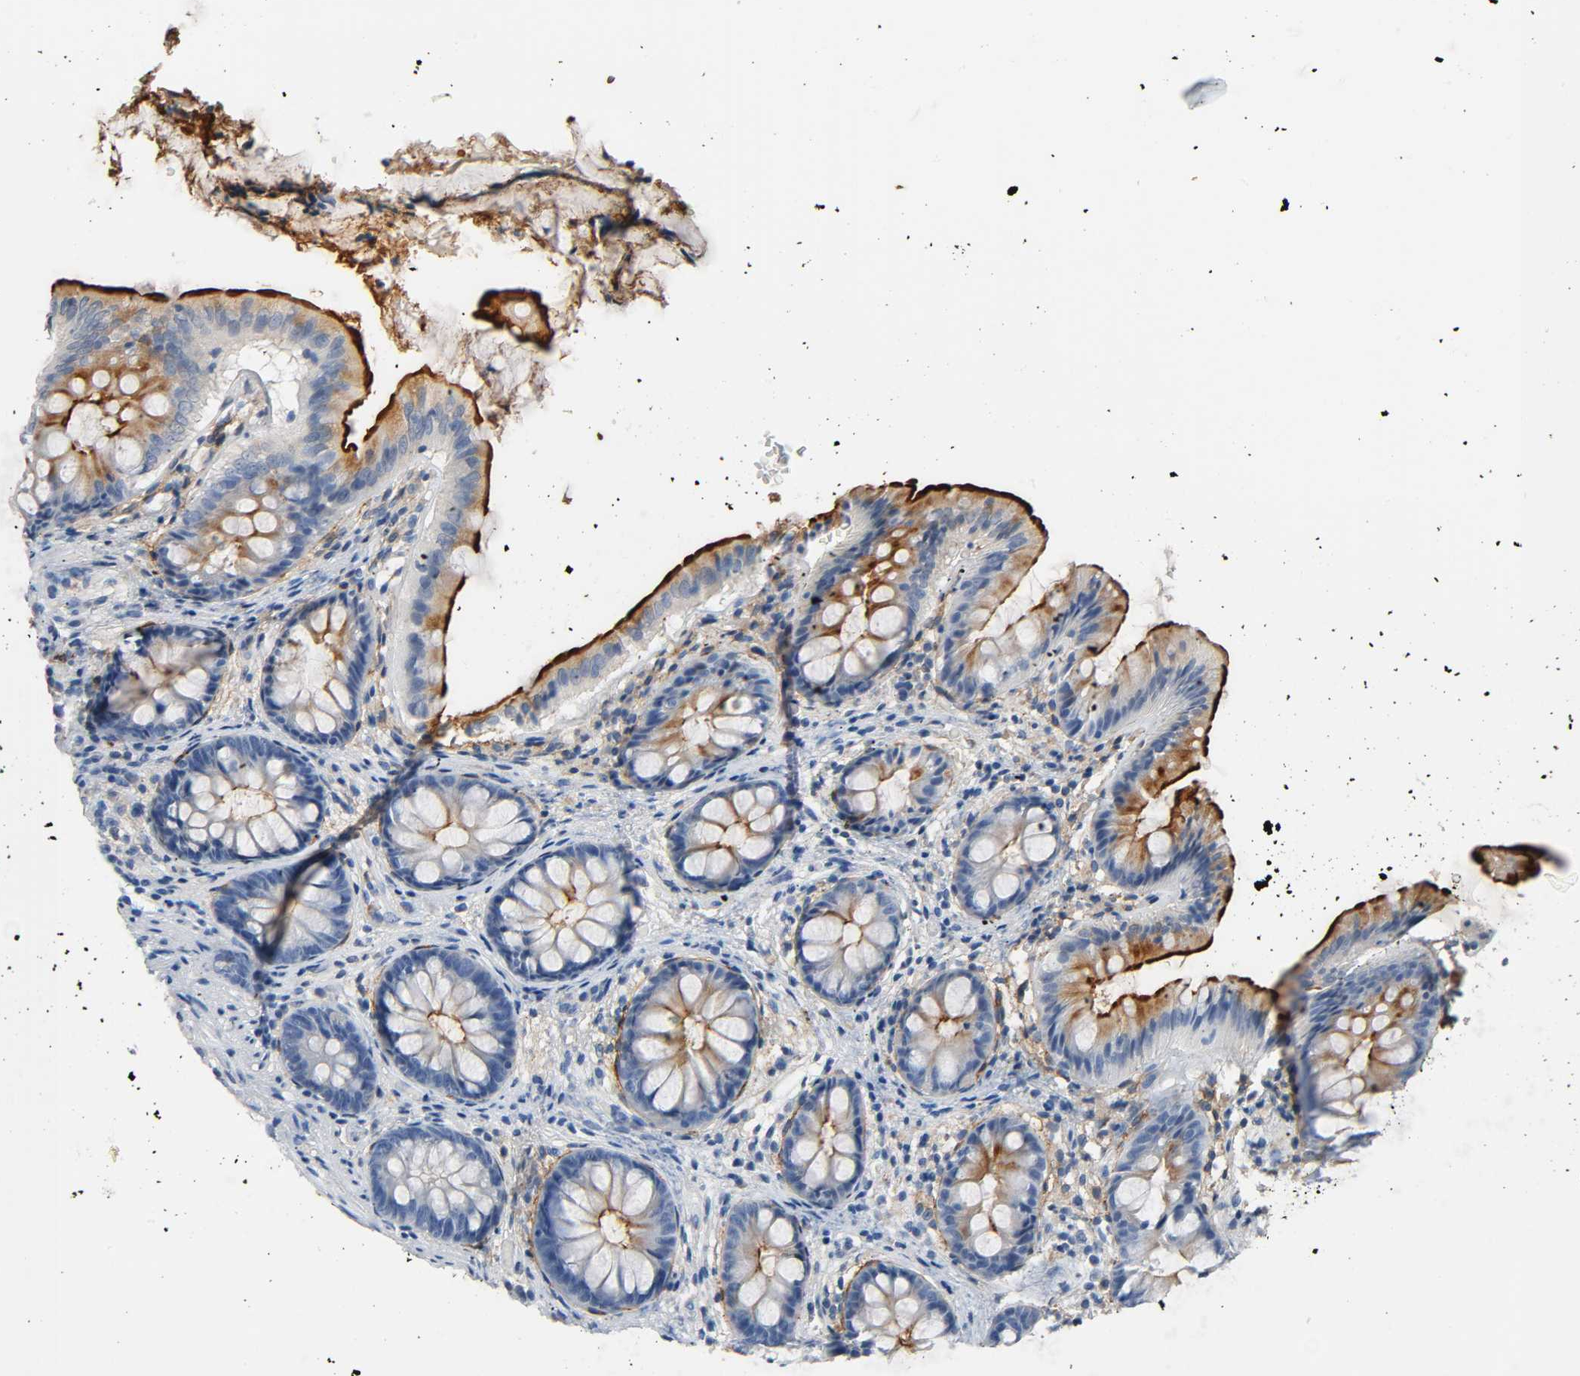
{"staining": {"intensity": "negative", "quantity": "none", "location": "none"}, "tissue": "colon", "cell_type": "Endothelial cells", "image_type": "normal", "snomed": [{"axis": "morphology", "description": "Normal tissue, NOS"}, {"axis": "topography", "description": "Smooth muscle"}, {"axis": "topography", "description": "Colon"}], "caption": "Immunohistochemical staining of normal colon demonstrates no significant staining in endothelial cells. The staining is performed using DAB (3,3'-diaminobenzidine) brown chromogen with nuclei counter-stained in using hematoxylin.", "gene": "ANPEP", "patient": {"sex": "male", "age": 67}}